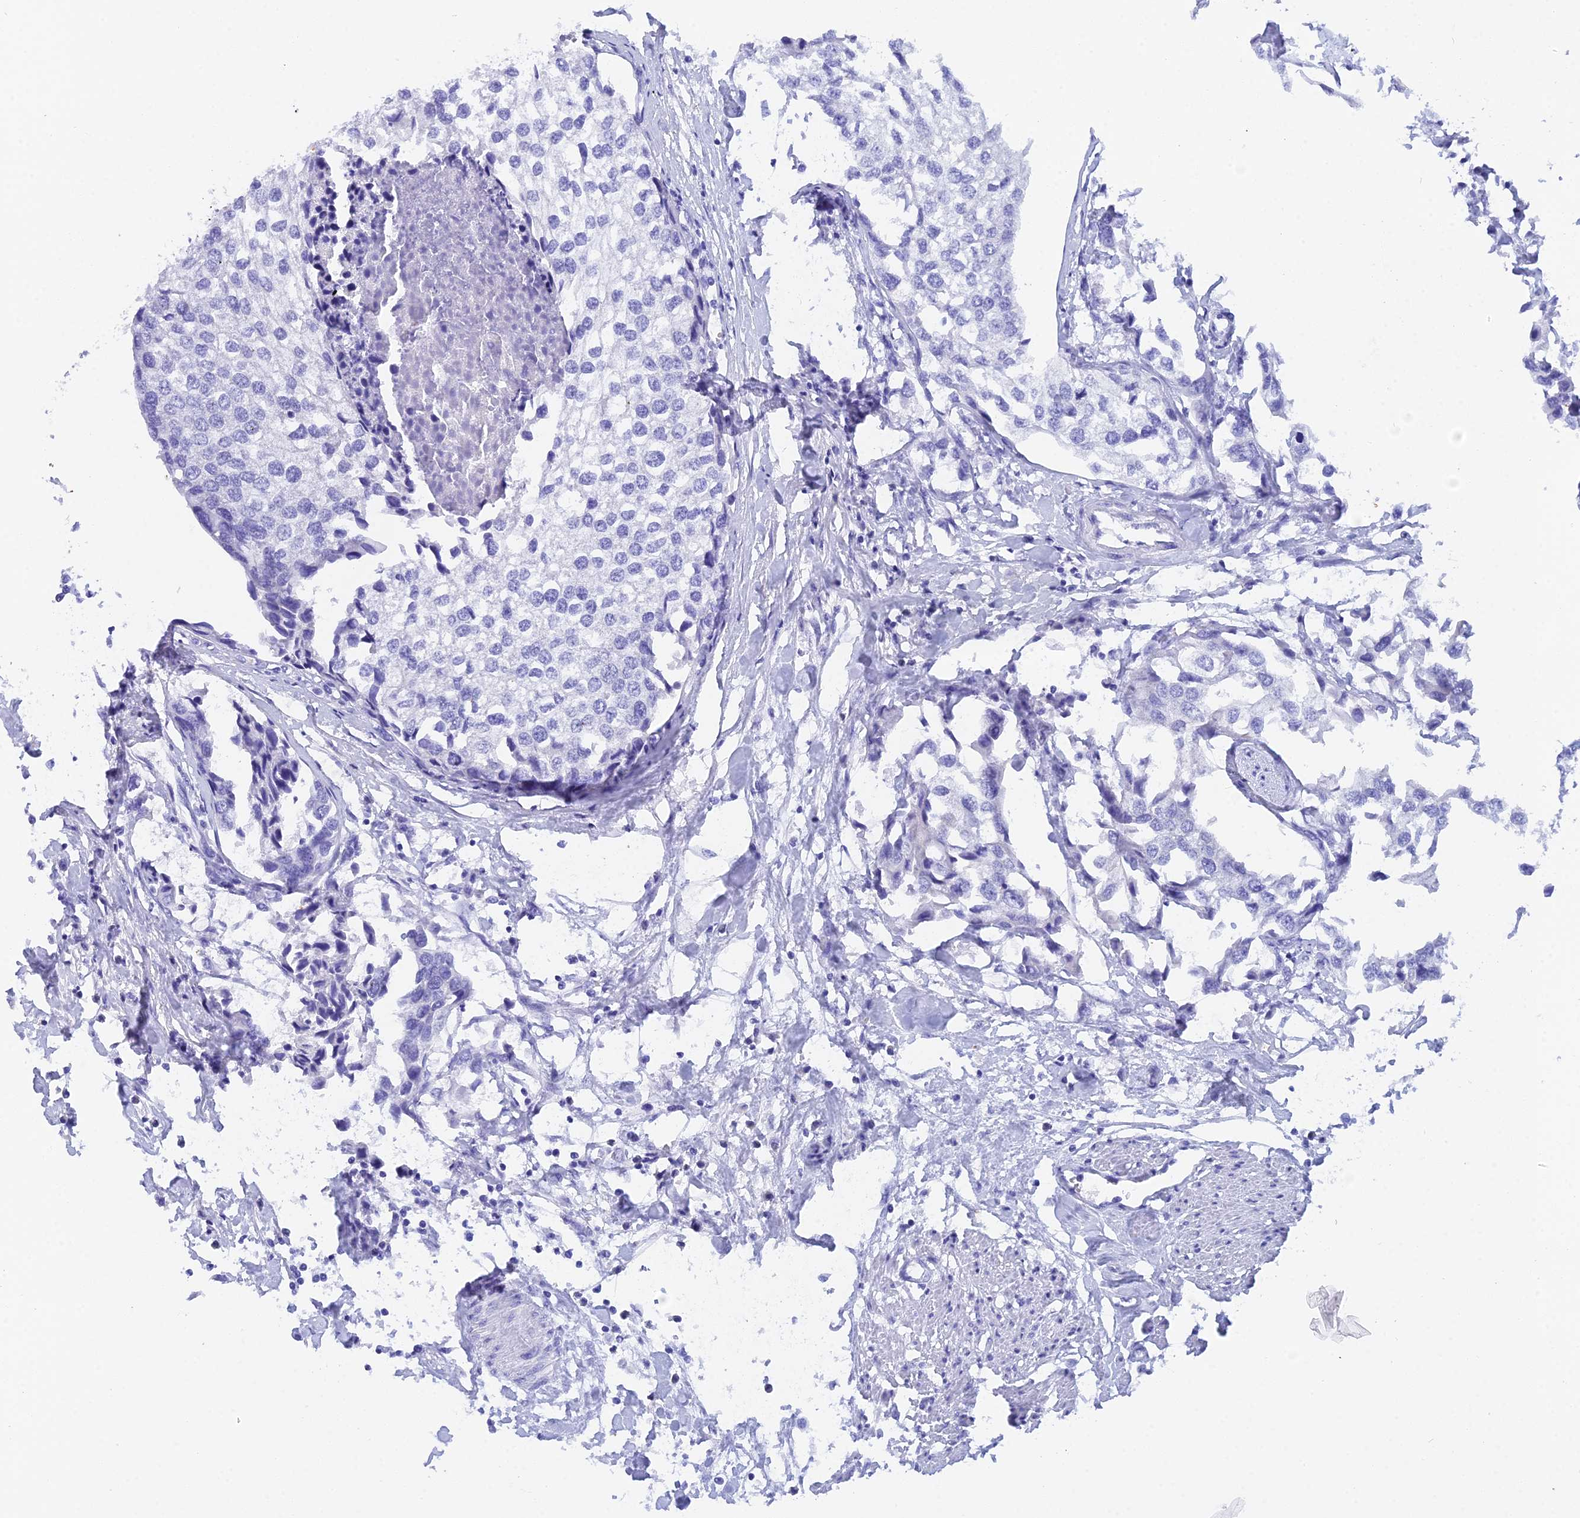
{"staining": {"intensity": "negative", "quantity": "none", "location": "none"}, "tissue": "urothelial cancer", "cell_type": "Tumor cells", "image_type": "cancer", "snomed": [{"axis": "morphology", "description": "Urothelial carcinoma, High grade"}, {"axis": "topography", "description": "Urinary bladder"}], "caption": "Immunohistochemical staining of urothelial cancer exhibits no significant expression in tumor cells.", "gene": "REG1A", "patient": {"sex": "male", "age": 64}}